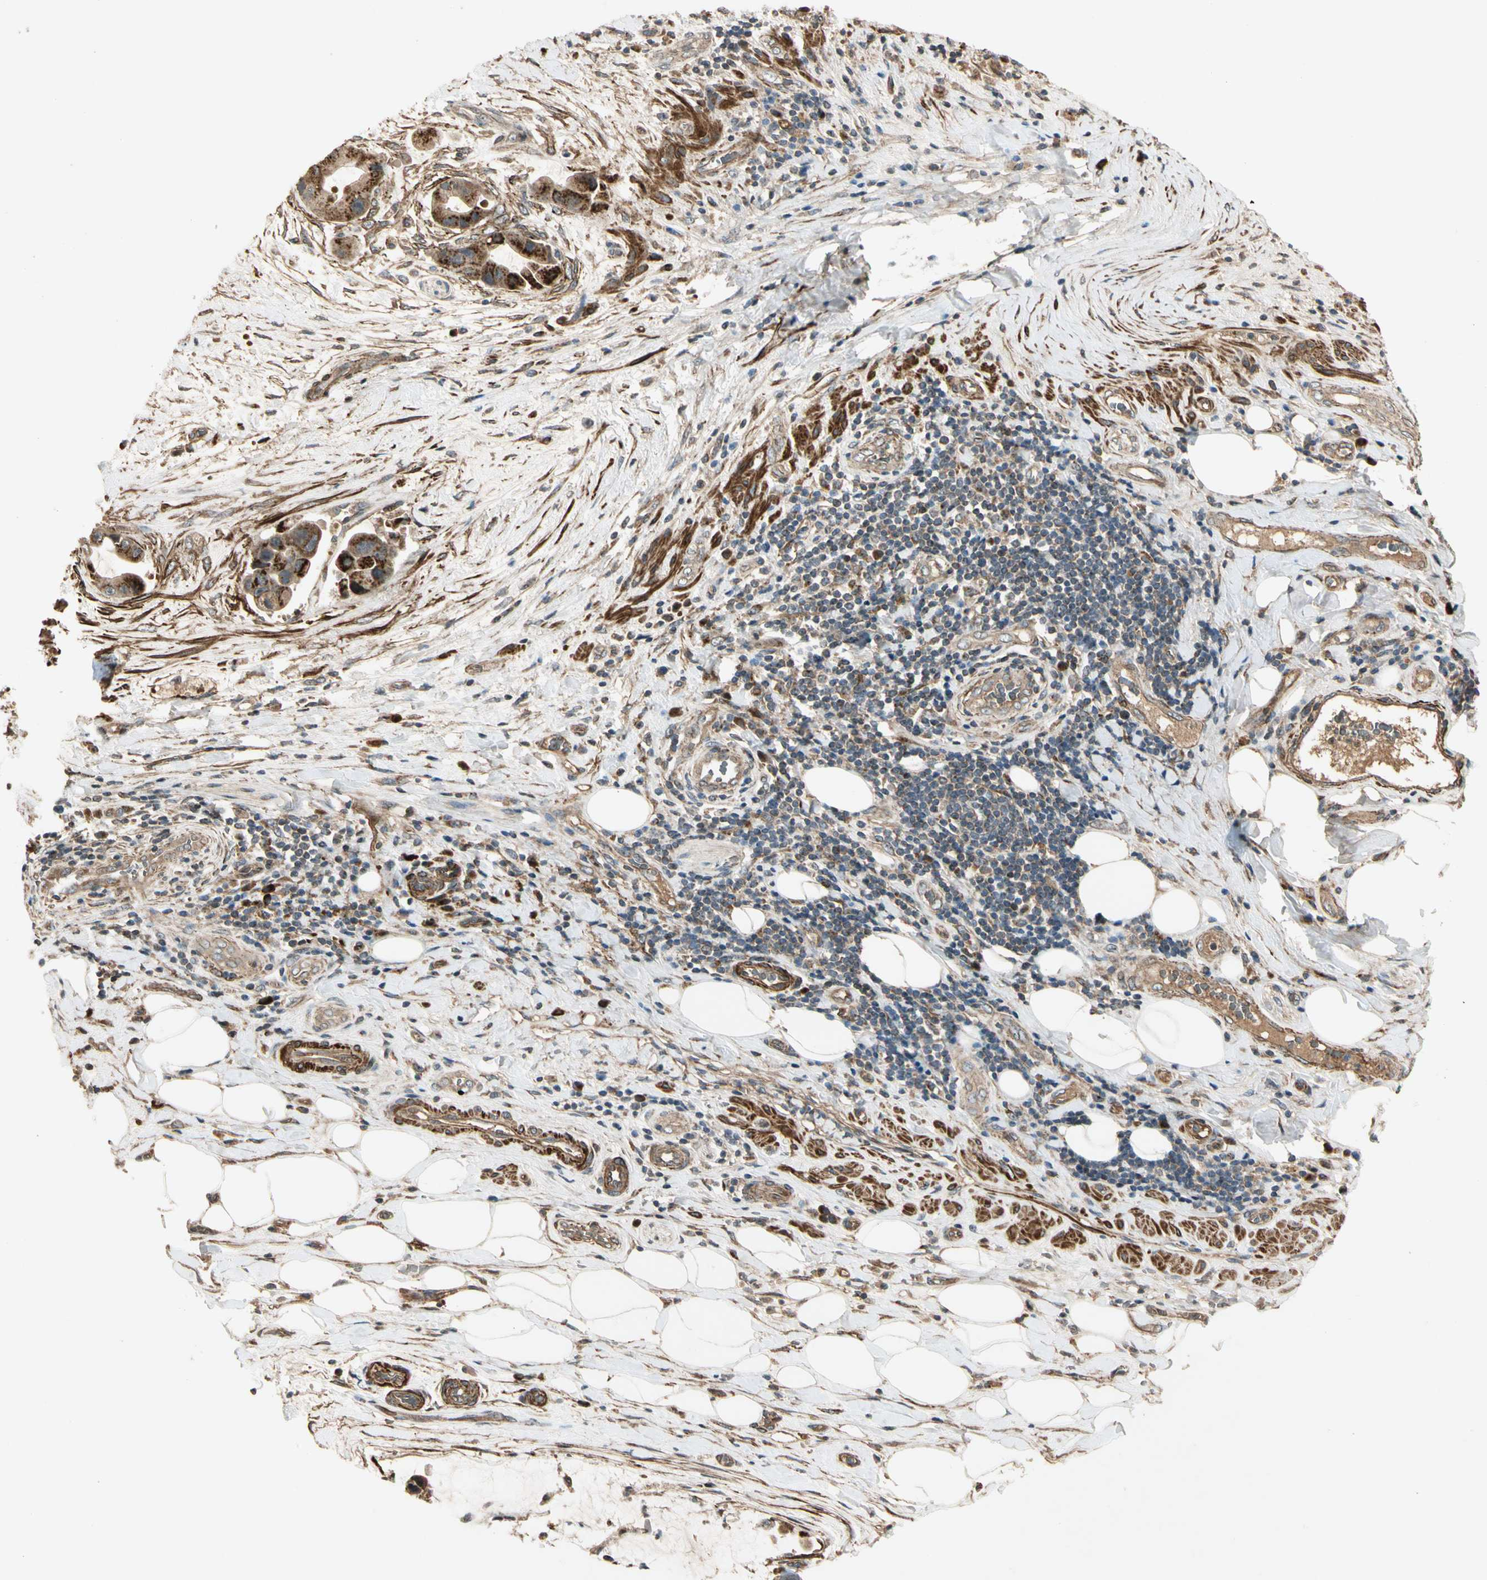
{"staining": {"intensity": "strong", "quantity": ">75%", "location": "cytoplasmic/membranous"}, "tissue": "liver cancer", "cell_type": "Tumor cells", "image_type": "cancer", "snomed": [{"axis": "morphology", "description": "Normal tissue, NOS"}, {"axis": "morphology", "description": "Cholangiocarcinoma"}, {"axis": "topography", "description": "Liver"}, {"axis": "topography", "description": "Peripheral nerve tissue"}], "caption": "A brown stain shows strong cytoplasmic/membranous positivity of a protein in human liver cancer (cholangiocarcinoma) tumor cells.", "gene": "GCK", "patient": {"sex": "male", "age": 50}}